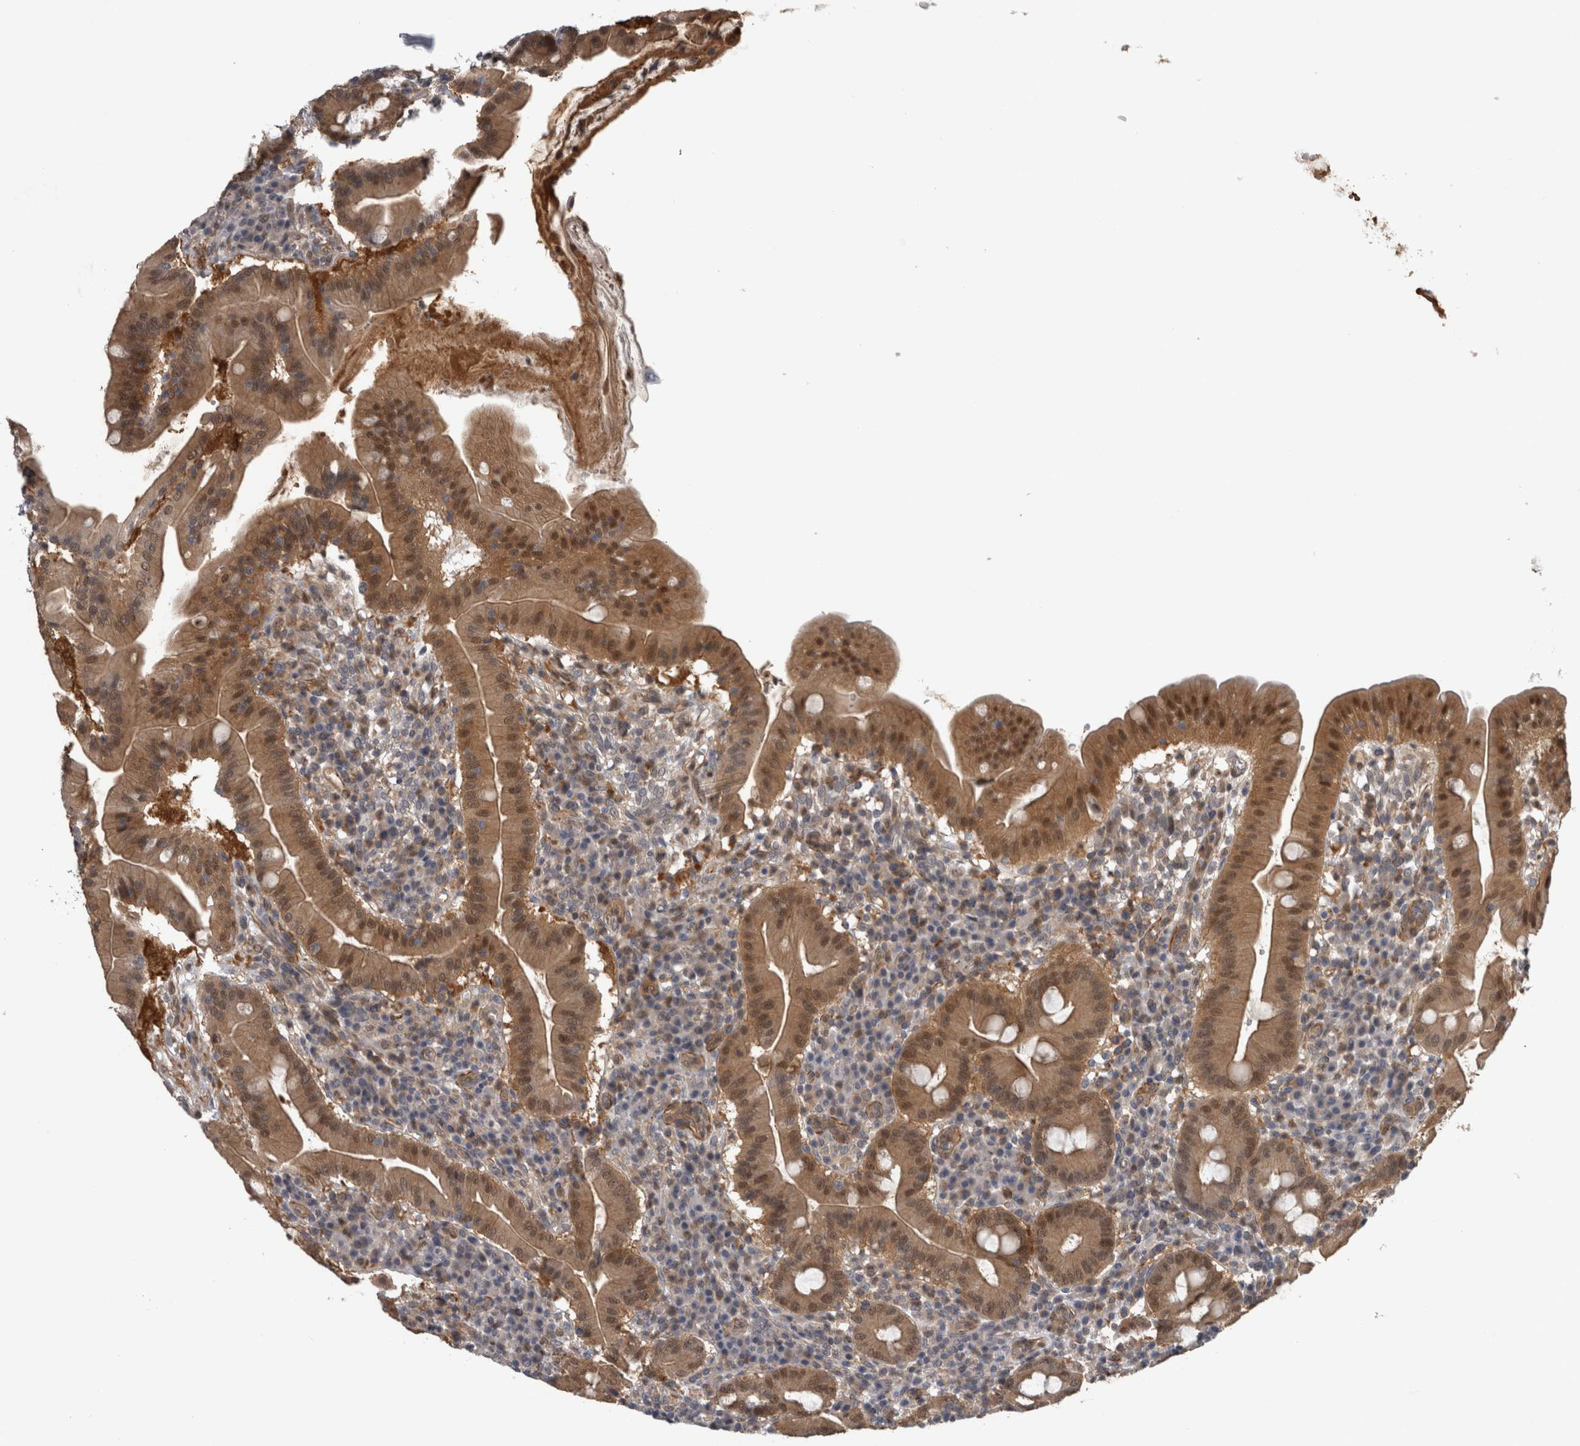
{"staining": {"intensity": "strong", "quantity": ">75%", "location": "cytoplasmic/membranous,nuclear"}, "tissue": "duodenum", "cell_type": "Glandular cells", "image_type": "normal", "snomed": [{"axis": "morphology", "description": "Normal tissue, NOS"}, {"axis": "topography", "description": "Duodenum"}], "caption": "An IHC image of unremarkable tissue is shown. Protein staining in brown highlights strong cytoplasmic/membranous,nuclear positivity in duodenum within glandular cells.", "gene": "NAPRT", "patient": {"sex": "male", "age": 50}}